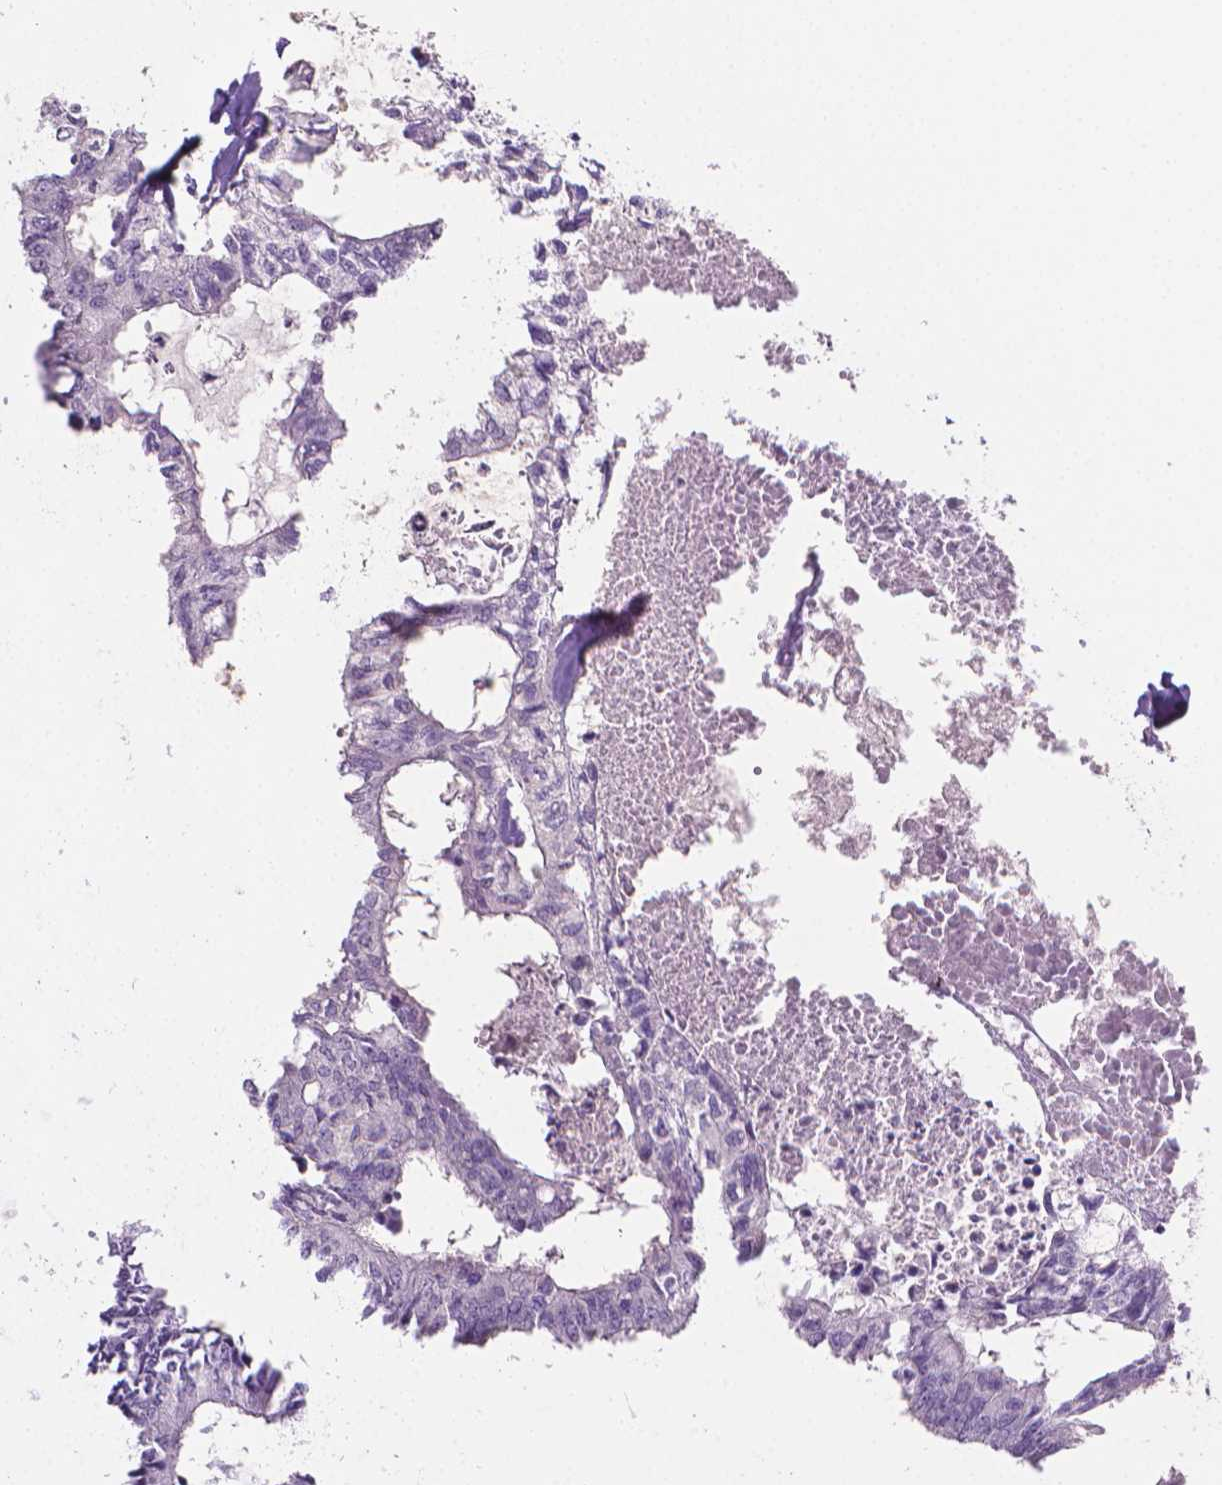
{"staining": {"intensity": "negative", "quantity": "none", "location": "none"}, "tissue": "colorectal cancer", "cell_type": "Tumor cells", "image_type": "cancer", "snomed": [{"axis": "morphology", "description": "Adenocarcinoma, NOS"}, {"axis": "topography", "description": "Colon"}, {"axis": "topography", "description": "Rectum"}], "caption": "There is no significant positivity in tumor cells of colorectal cancer.", "gene": "TNNI2", "patient": {"sex": "male", "age": 57}}